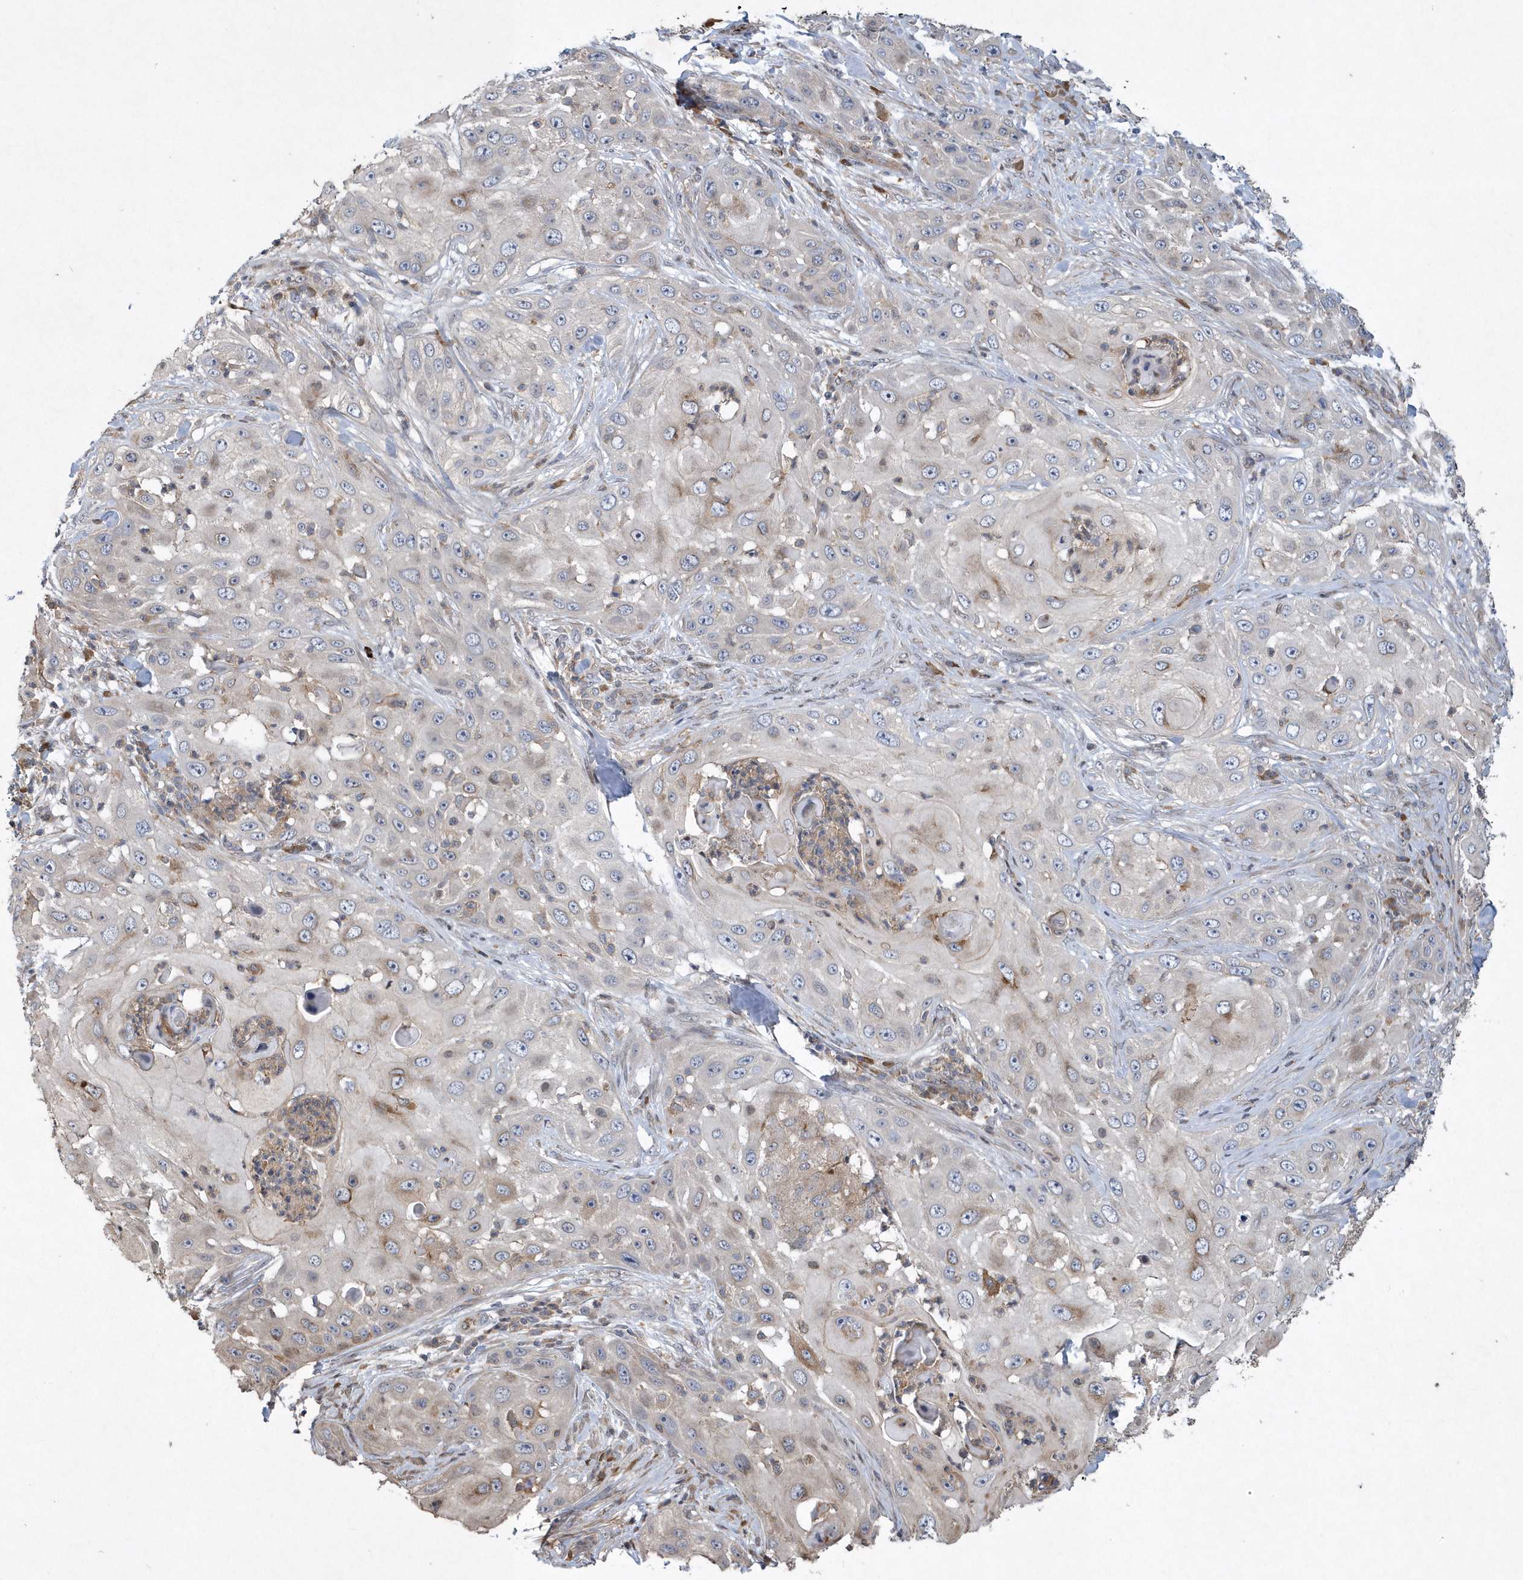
{"staining": {"intensity": "weak", "quantity": "<25%", "location": "cytoplasmic/membranous"}, "tissue": "skin cancer", "cell_type": "Tumor cells", "image_type": "cancer", "snomed": [{"axis": "morphology", "description": "Squamous cell carcinoma, NOS"}, {"axis": "topography", "description": "Skin"}], "caption": "Protein analysis of skin cancer demonstrates no significant staining in tumor cells. (DAB (3,3'-diaminobenzidine) immunohistochemistry with hematoxylin counter stain).", "gene": "N4BP2", "patient": {"sex": "female", "age": 44}}